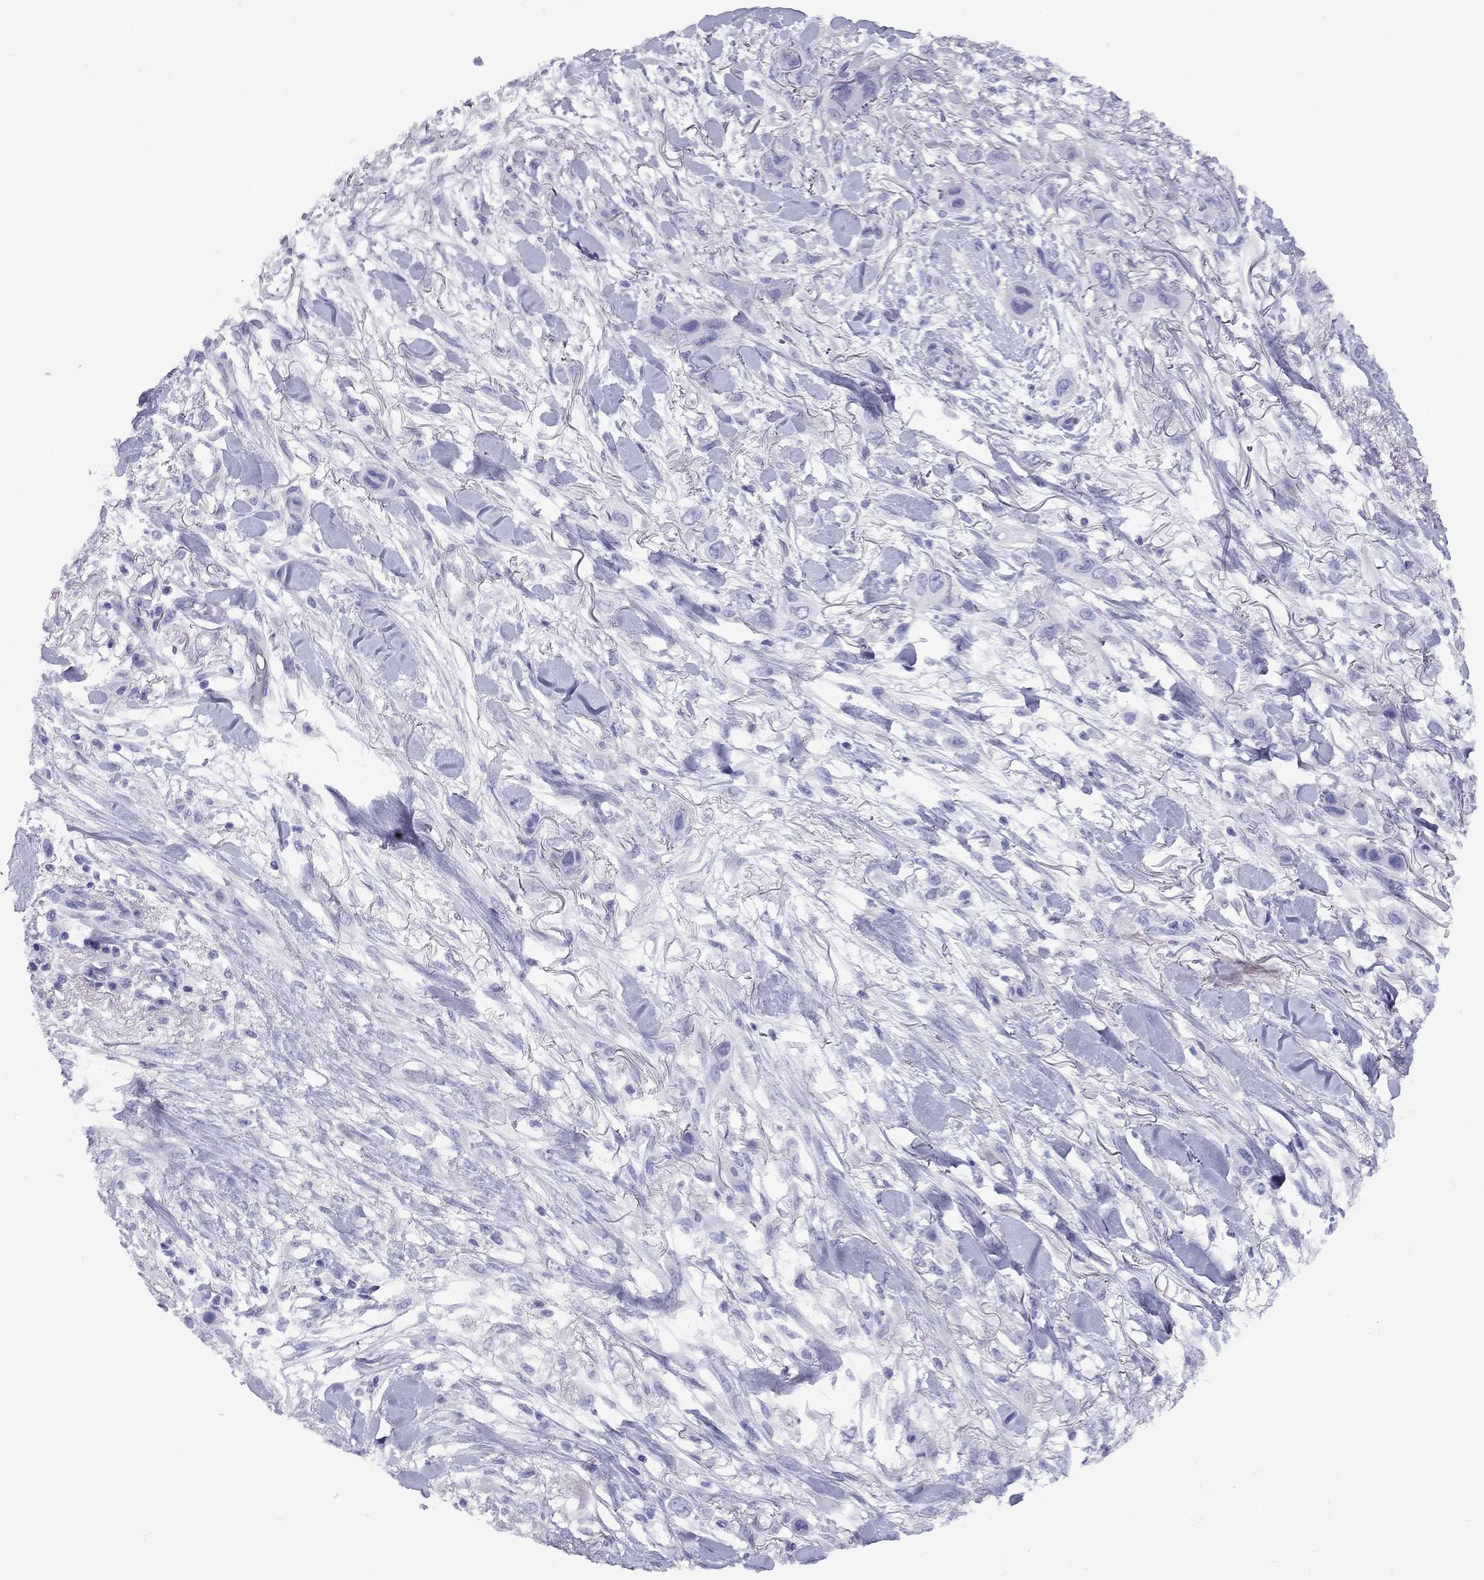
{"staining": {"intensity": "negative", "quantity": "none", "location": "none"}, "tissue": "skin cancer", "cell_type": "Tumor cells", "image_type": "cancer", "snomed": [{"axis": "morphology", "description": "Squamous cell carcinoma, NOS"}, {"axis": "topography", "description": "Skin"}], "caption": "Immunohistochemical staining of squamous cell carcinoma (skin) demonstrates no significant staining in tumor cells. (Stains: DAB immunohistochemistry with hematoxylin counter stain, Microscopy: brightfield microscopy at high magnification).", "gene": "FSCN3", "patient": {"sex": "male", "age": 79}}